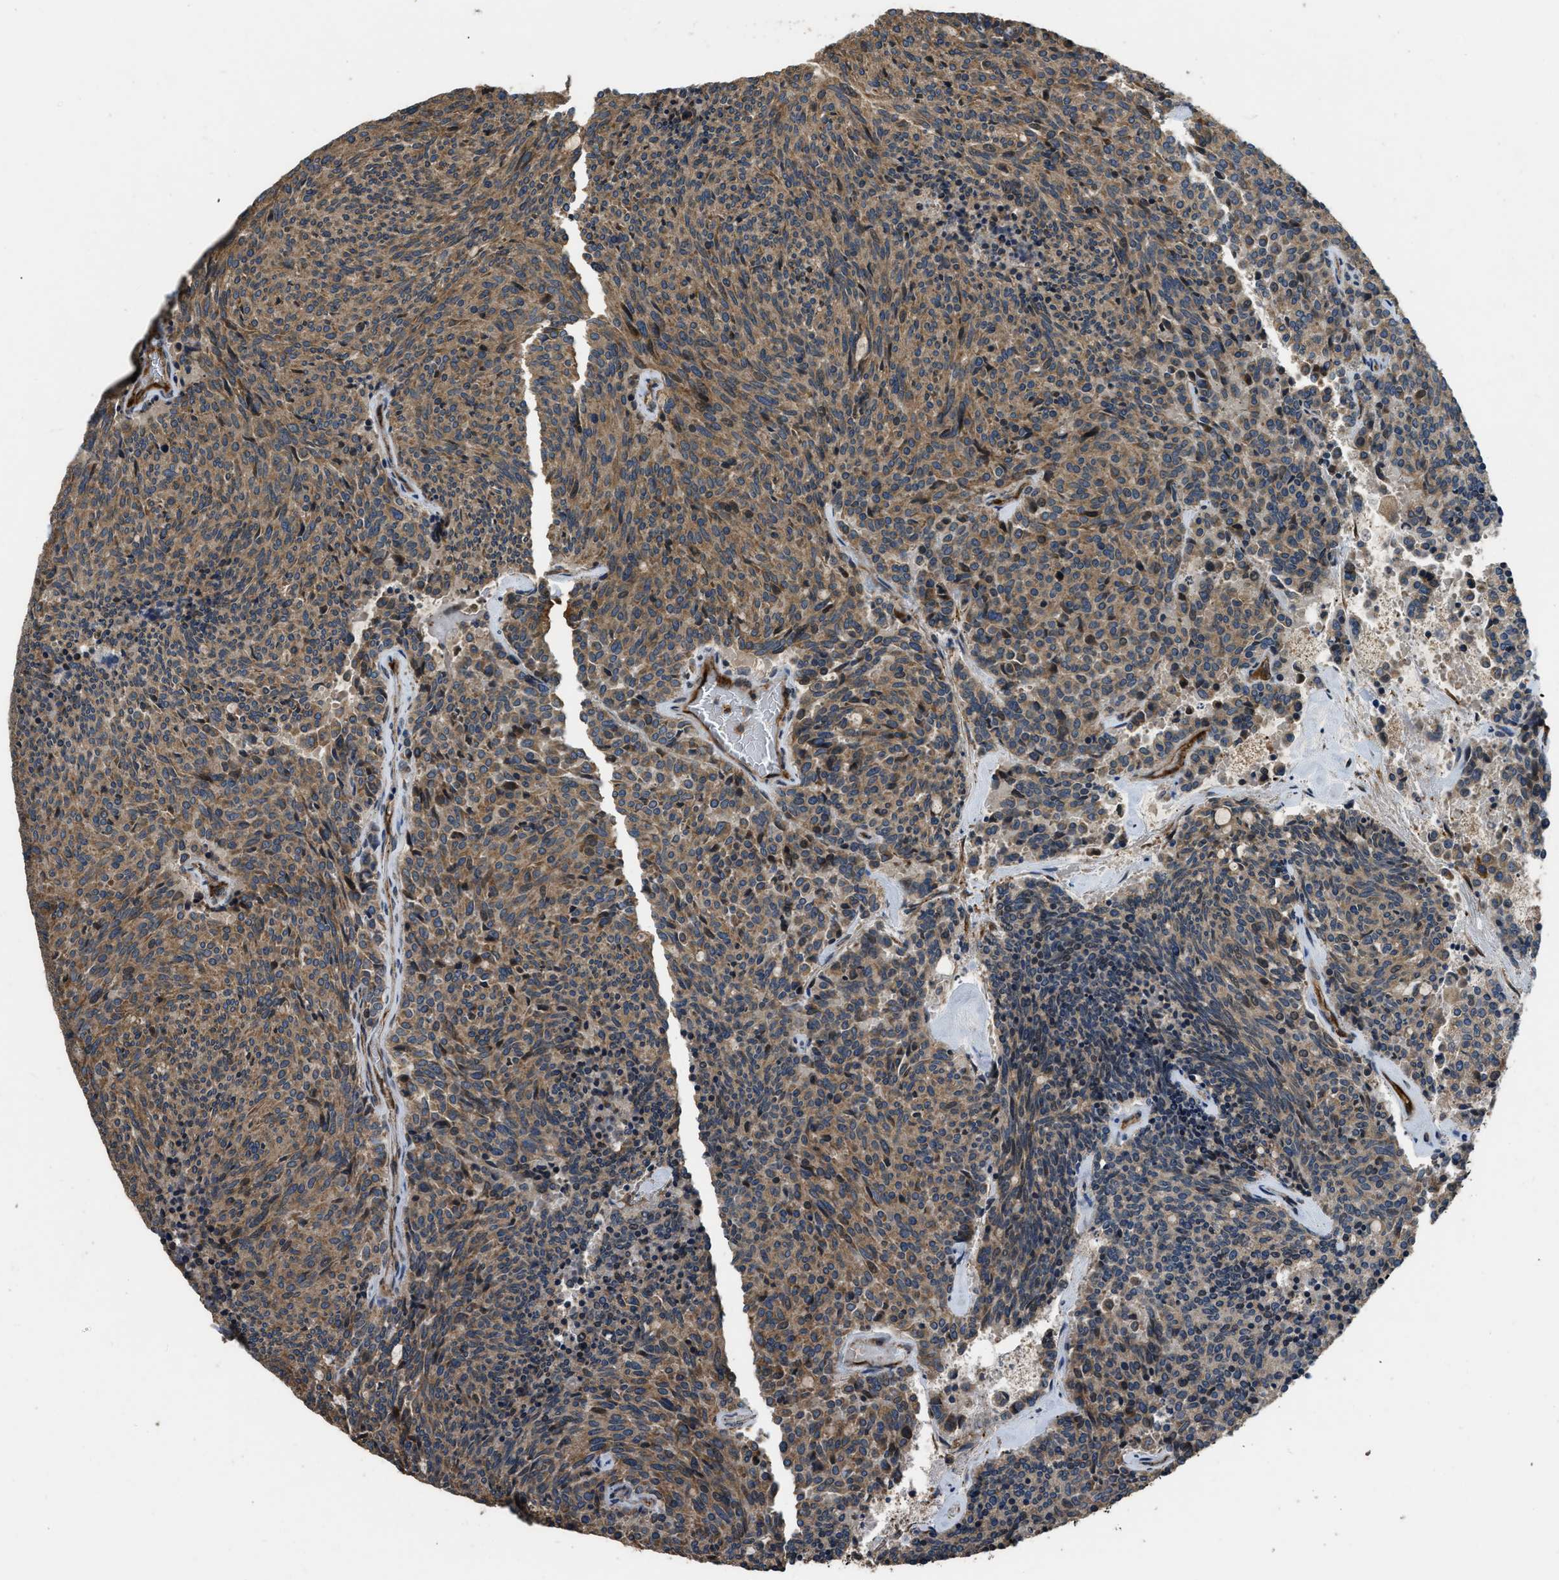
{"staining": {"intensity": "moderate", "quantity": ">75%", "location": "cytoplasmic/membranous"}, "tissue": "carcinoid", "cell_type": "Tumor cells", "image_type": "cancer", "snomed": [{"axis": "morphology", "description": "Carcinoid, malignant, NOS"}, {"axis": "topography", "description": "Pancreas"}], "caption": "A medium amount of moderate cytoplasmic/membranous positivity is seen in about >75% of tumor cells in carcinoid (malignant) tissue.", "gene": "GGH", "patient": {"sex": "female", "age": 54}}